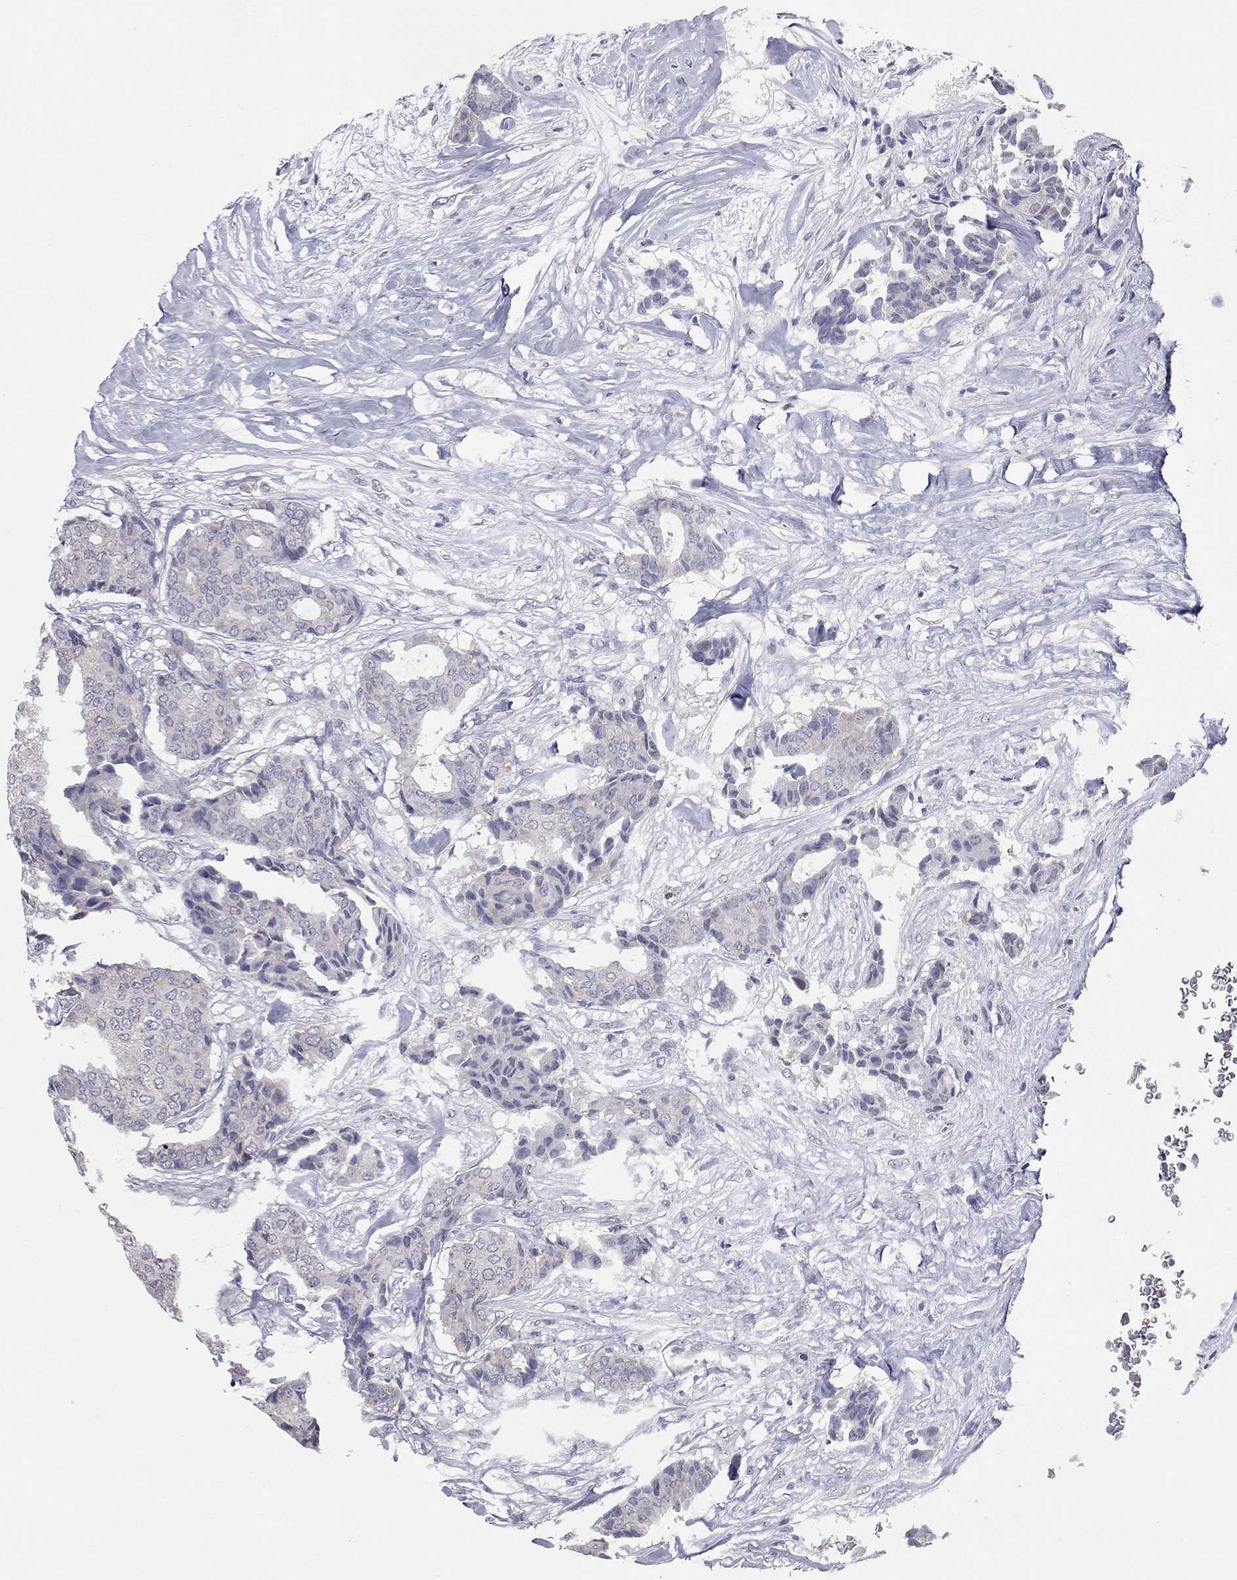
{"staining": {"intensity": "negative", "quantity": "none", "location": "none"}, "tissue": "breast cancer", "cell_type": "Tumor cells", "image_type": "cancer", "snomed": [{"axis": "morphology", "description": "Duct carcinoma"}, {"axis": "topography", "description": "Breast"}], "caption": "This is a photomicrograph of immunohistochemistry staining of breast cancer, which shows no positivity in tumor cells.", "gene": "SHOC2", "patient": {"sex": "female", "age": 75}}